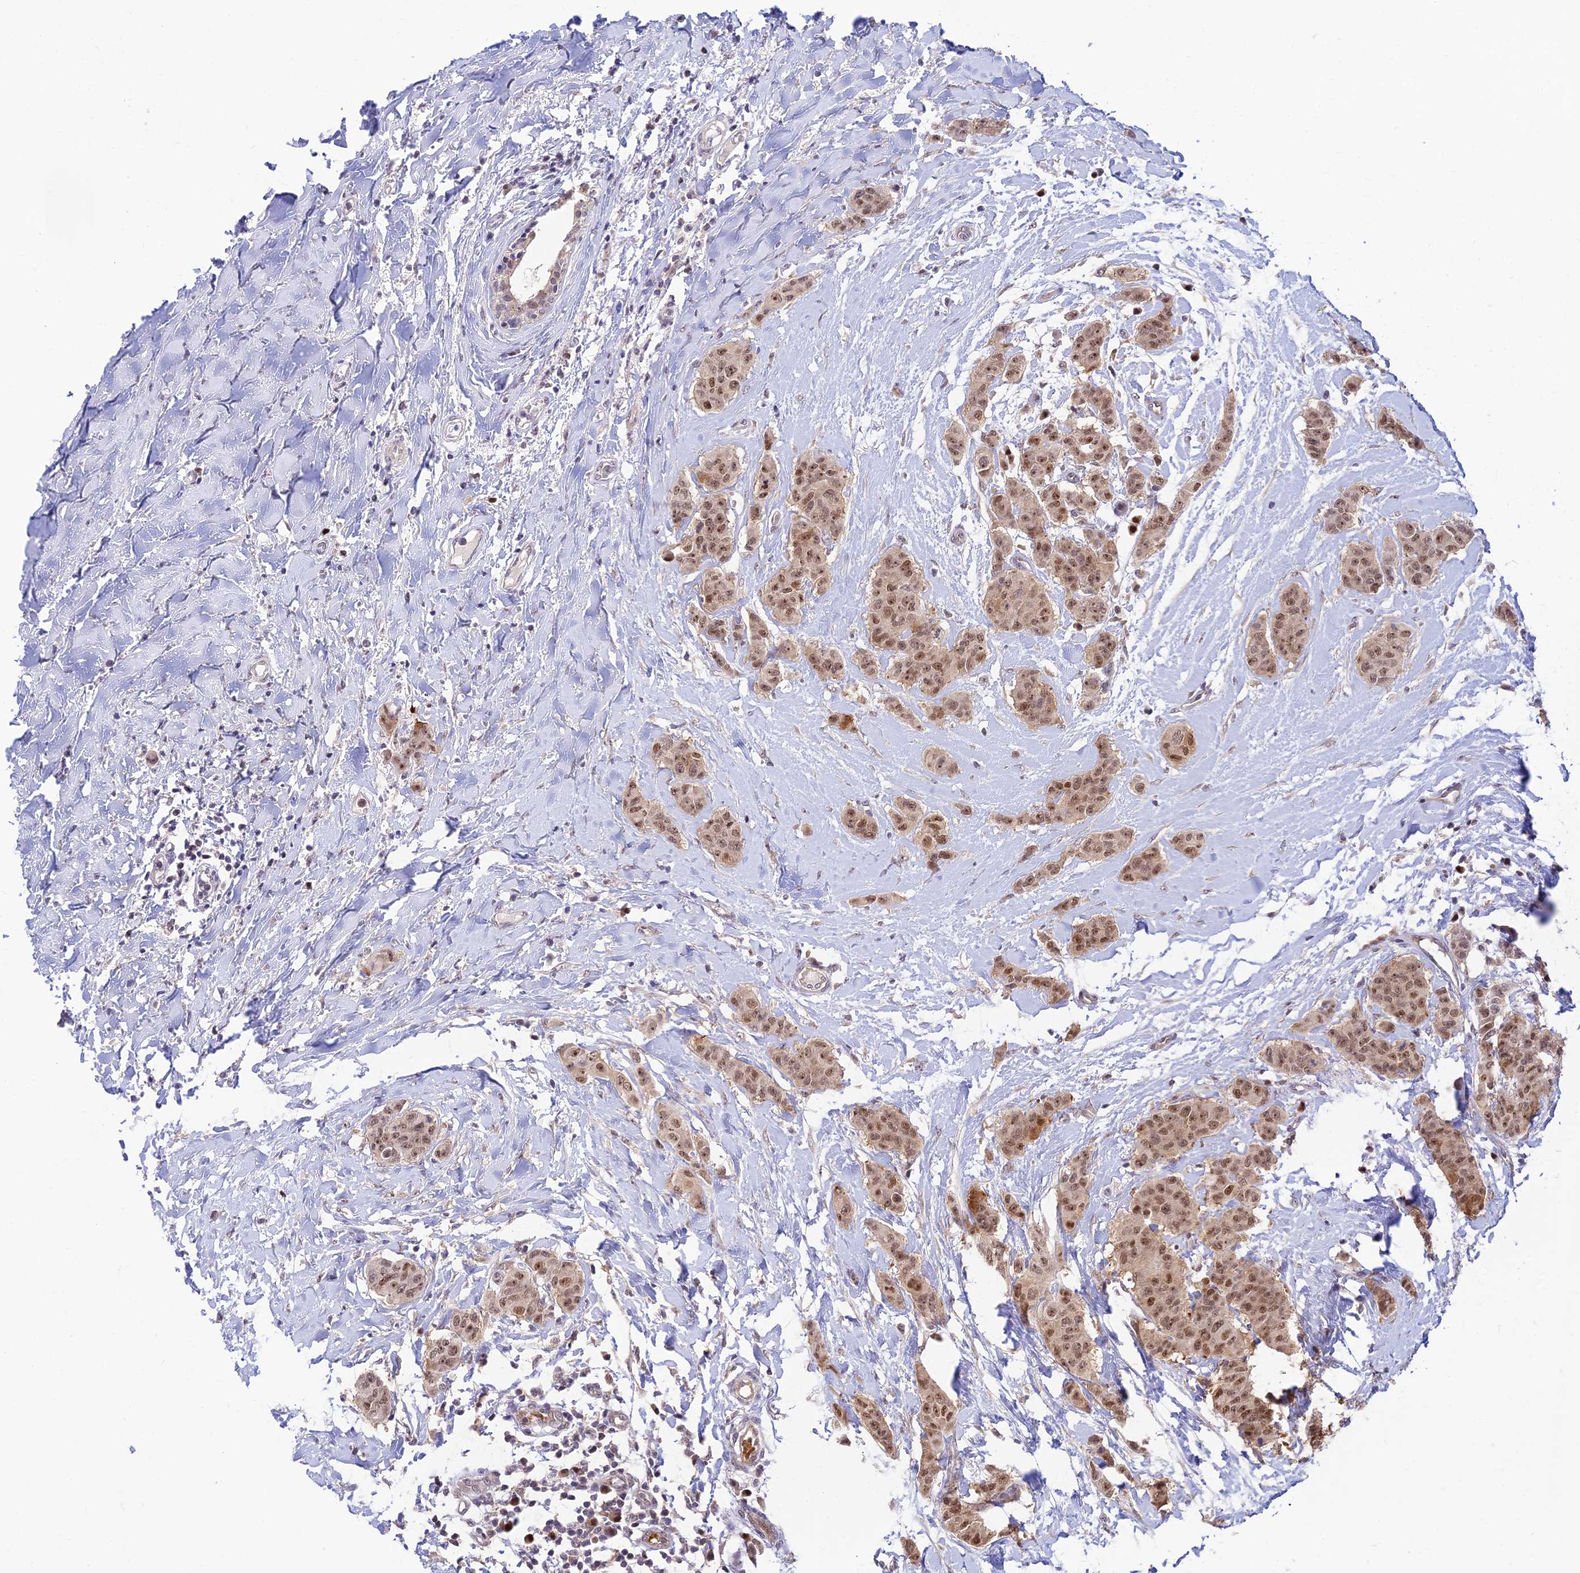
{"staining": {"intensity": "moderate", "quantity": ">75%", "location": "nuclear"}, "tissue": "breast cancer", "cell_type": "Tumor cells", "image_type": "cancer", "snomed": [{"axis": "morphology", "description": "Duct carcinoma"}, {"axis": "topography", "description": "Breast"}], "caption": "A micrograph of human breast cancer stained for a protein demonstrates moderate nuclear brown staining in tumor cells.", "gene": "ASPDH", "patient": {"sex": "female", "age": 40}}